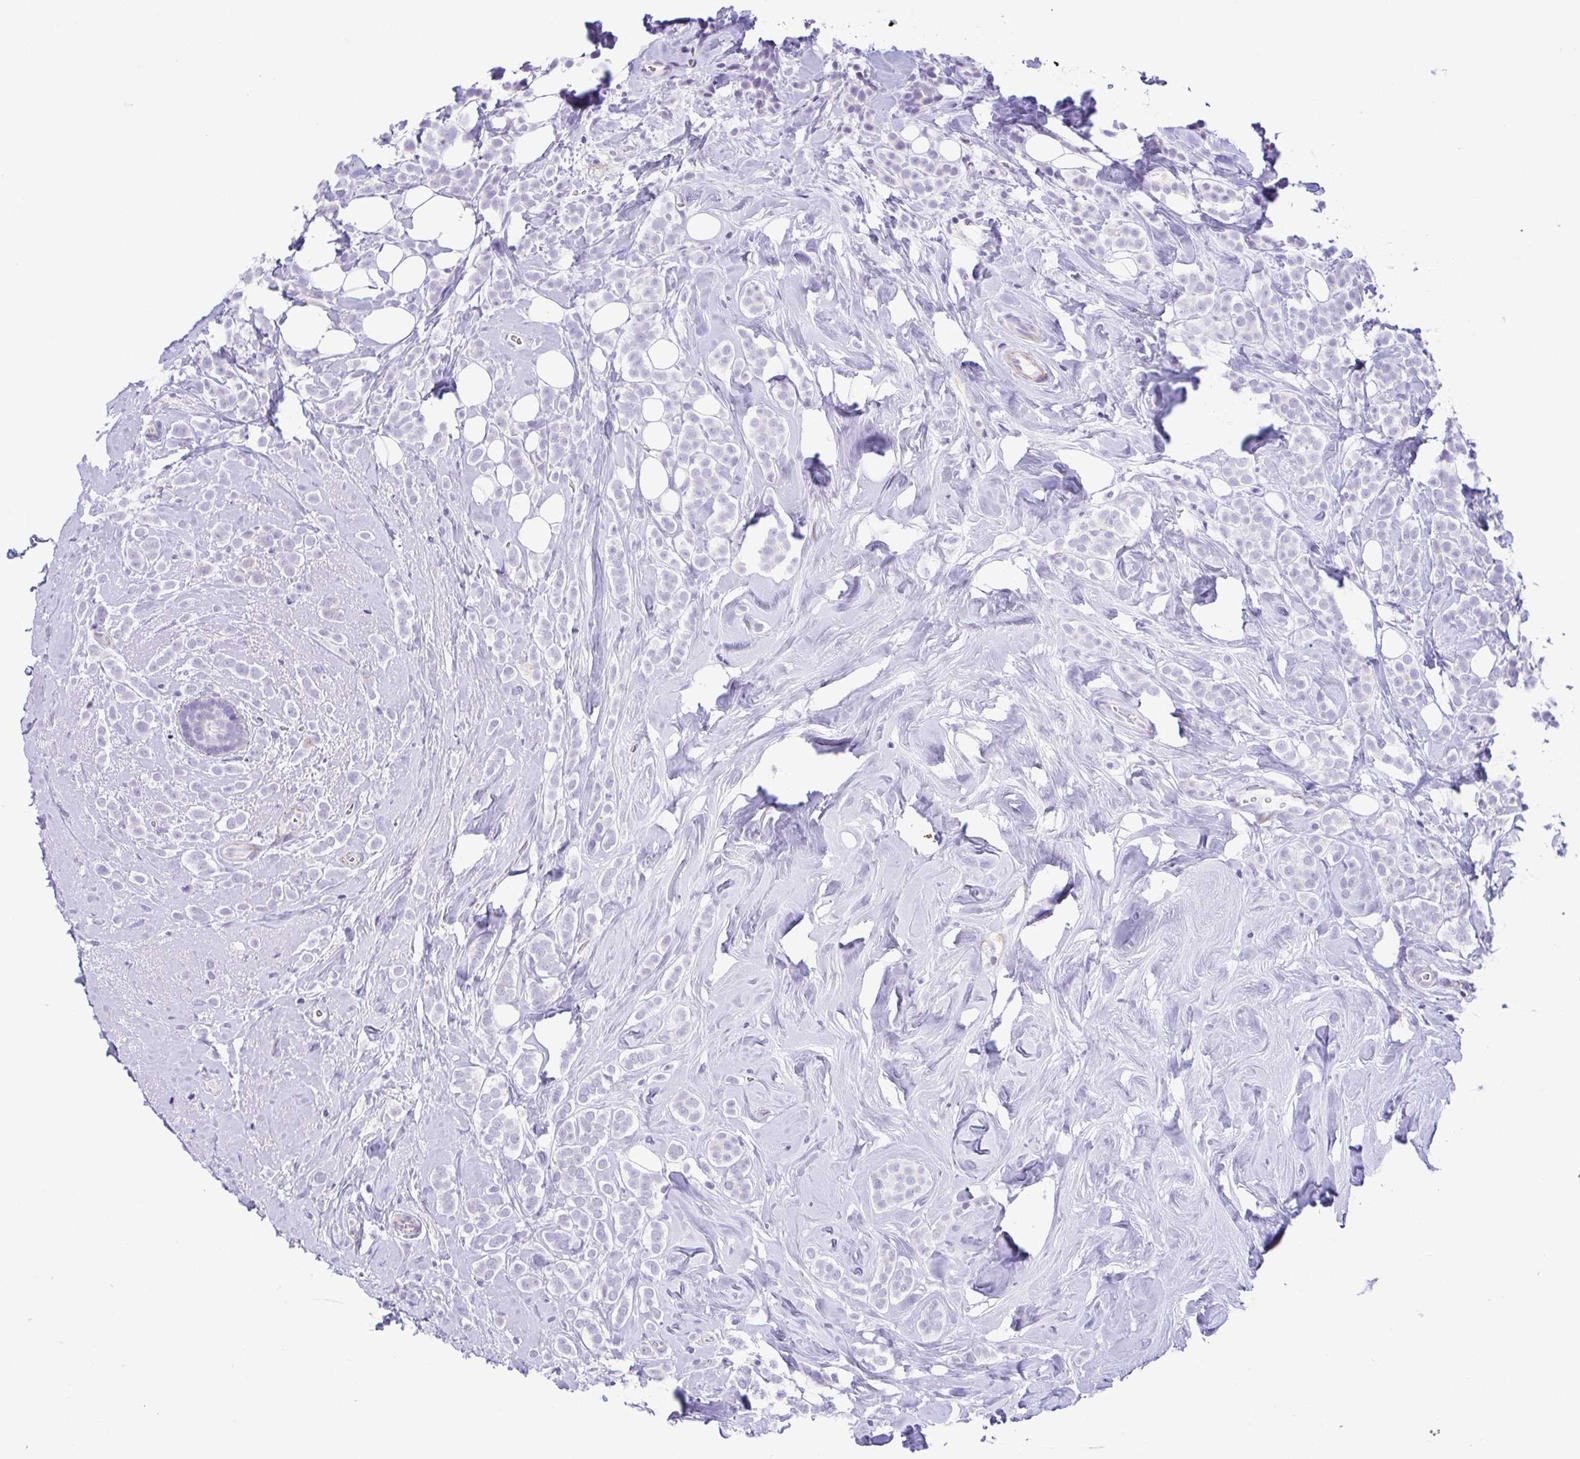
{"staining": {"intensity": "negative", "quantity": "none", "location": "none"}, "tissue": "breast cancer", "cell_type": "Tumor cells", "image_type": "cancer", "snomed": [{"axis": "morphology", "description": "Lobular carcinoma"}, {"axis": "topography", "description": "Breast"}], "caption": "Immunohistochemistry (IHC) of human breast lobular carcinoma reveals no expression in tumor cells.", "gene": "GPR182", "patient": {"sex": "female", "age": 49}}